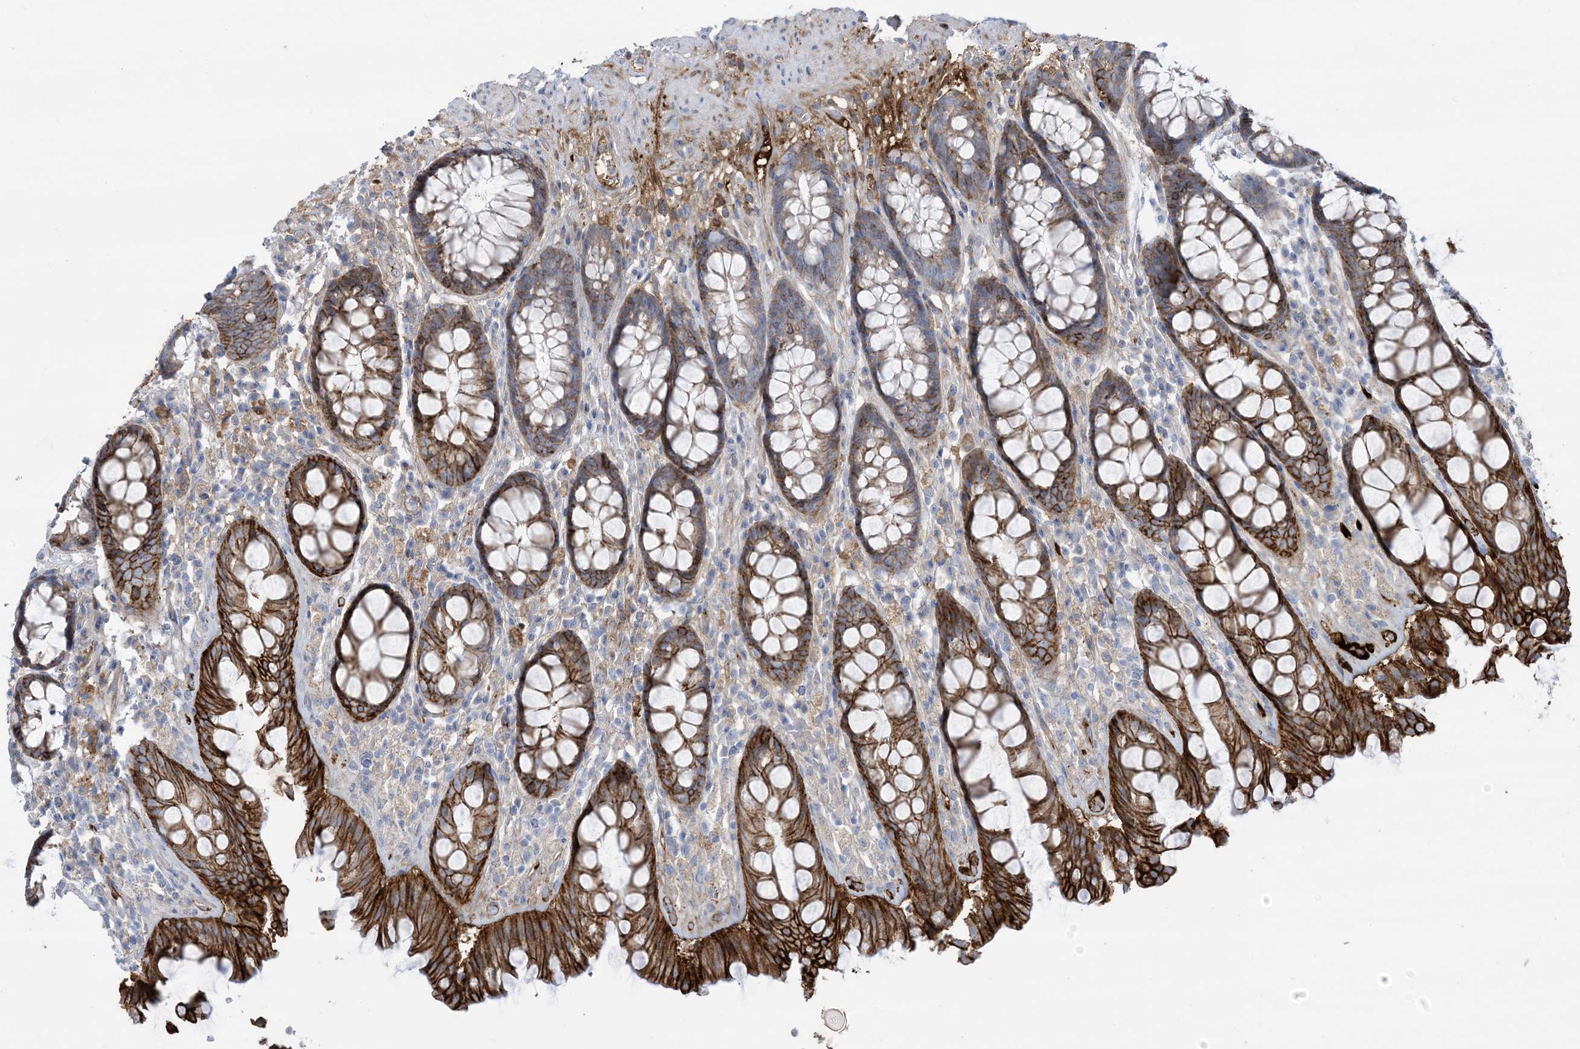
{"staining": {"intensity": "strong", "quantity": ">75%", "location": "cytoplasmic/membranous"}, "tissue": "rectum", "cell_type": "Glandular cells", "image_type": "normal", "snomed": [{"axis": "morphology", "description": "Normal tissue, NOS"}, {"axis": "topography", "description": "Rectum"}], "caption": "Normal rectum shows strong cytoplasmic/membranous positivity in about >75% of glandular cells The protein of interest is stained brown, and the nuclei are stained in blue (DAB IHC with brightfield microscopy, high magnification)..", "gene": "ATP11C", "patient": {"sex": "male", "age": 64}}